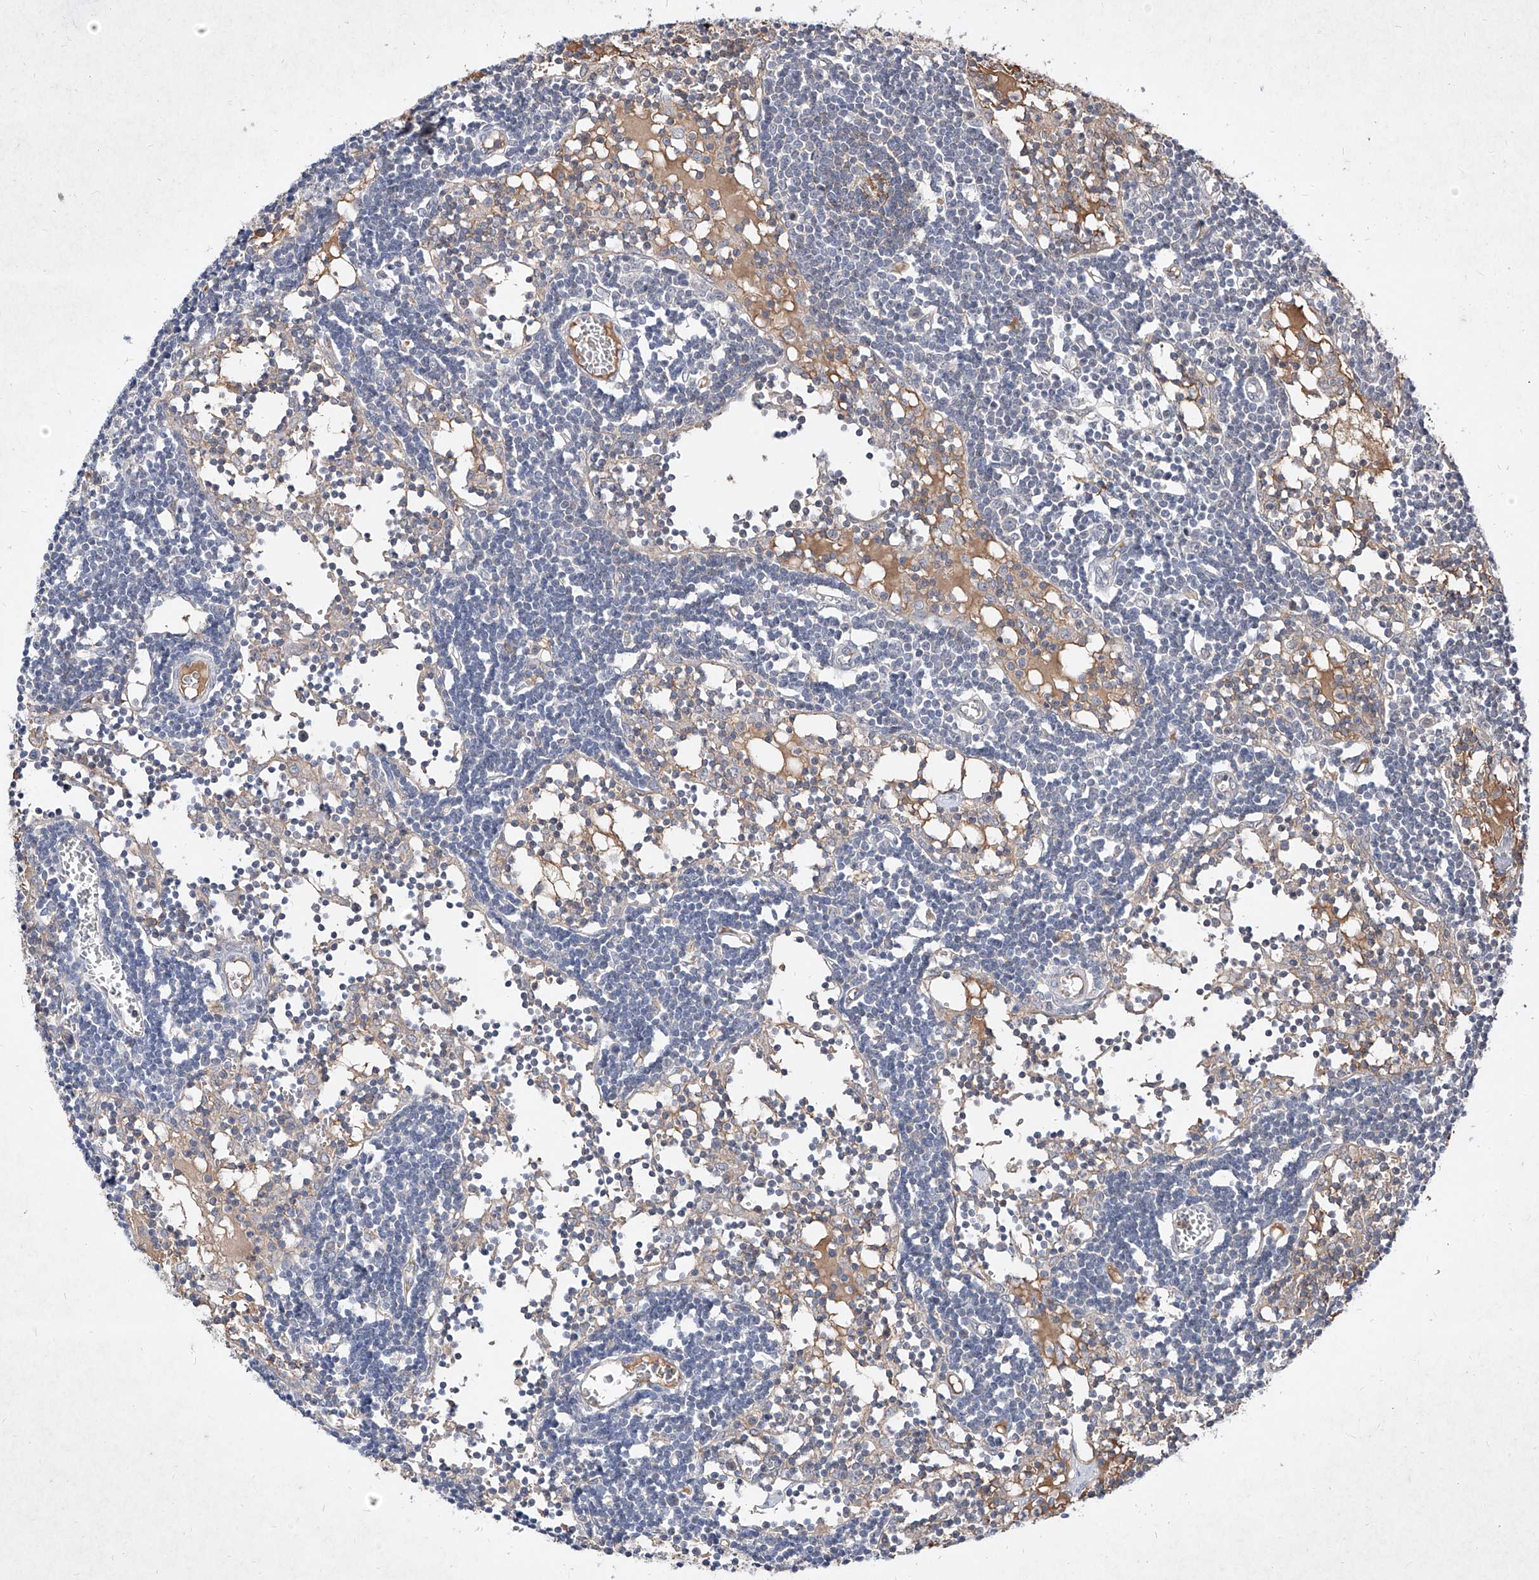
{"staining": {"intensity": "negative", "quantity": "none", "location": "none"}, "tissue": "lymph node", "cell_type": "Germinal center cells", "image_type": "normal", "snomed": [{"axis": "morphology", "description": "Normal tissue, NOS"}, {"axis": "topography", "description": "Lymph node"}], "caption": "This is an immunohistochemistry image of unremarkable human lymph node. There is no staining in germinal center cells.", "gene": "C4A", "patient": {"sex": "female", "age": 11}}